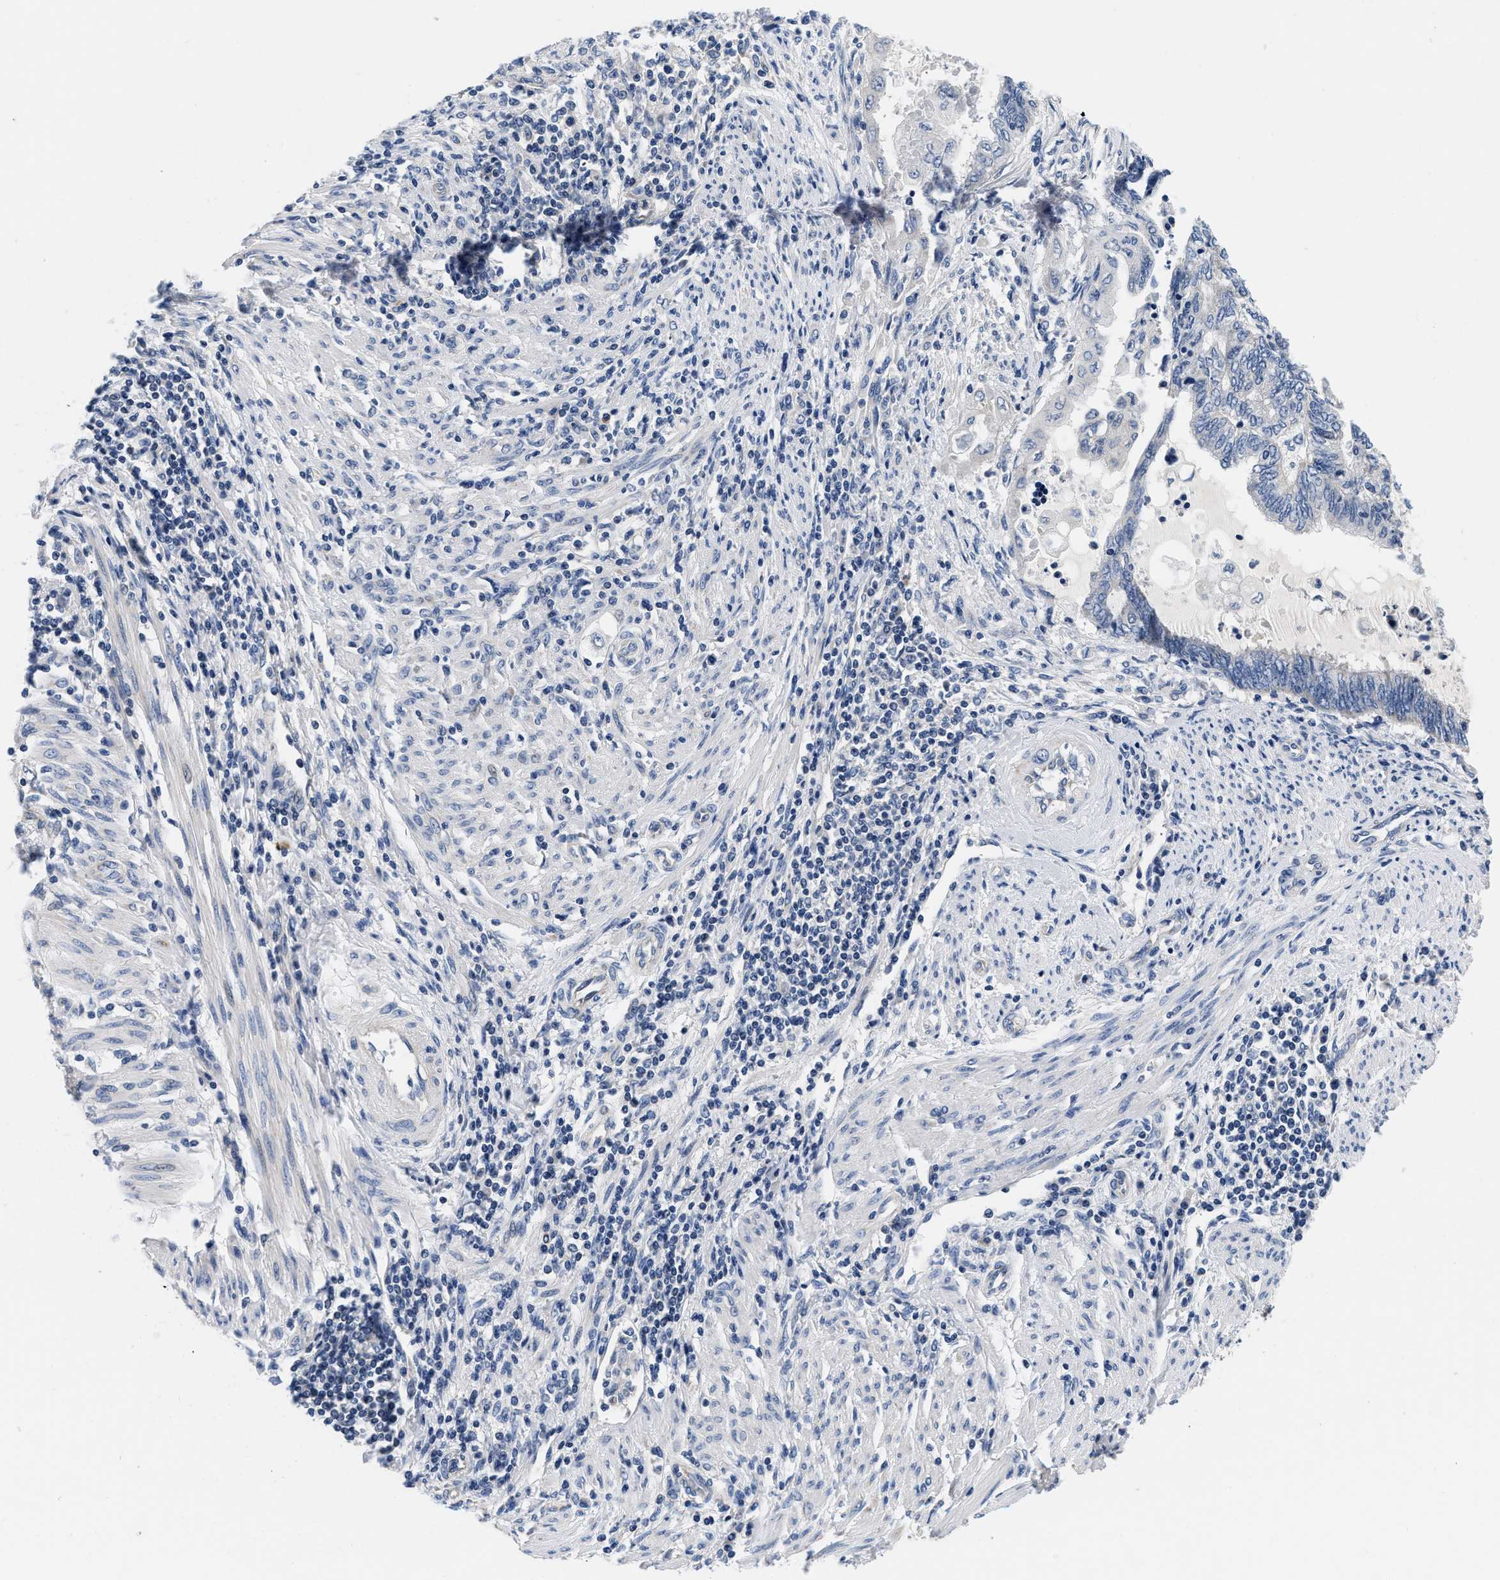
{"staining": {"intensity": "negative", "quantity": "none", "location": "none"}, "tissue": "endometrial cancer", "cell_type": "Tumor cells", "image_type": "cancer", "snomed": [{"axis": "morphology", "description": "Adenocarcinoma, NOS"}, {"axis": "topography", "description": "Uterus"}, {"axis": "topography", "description": "Endometrium"}], "caption": "Image shows no significant protein expression in tumor cells of endometrial cancer.", "gene": "PDP1", "patient": {"sex": "female", "age": 70}}